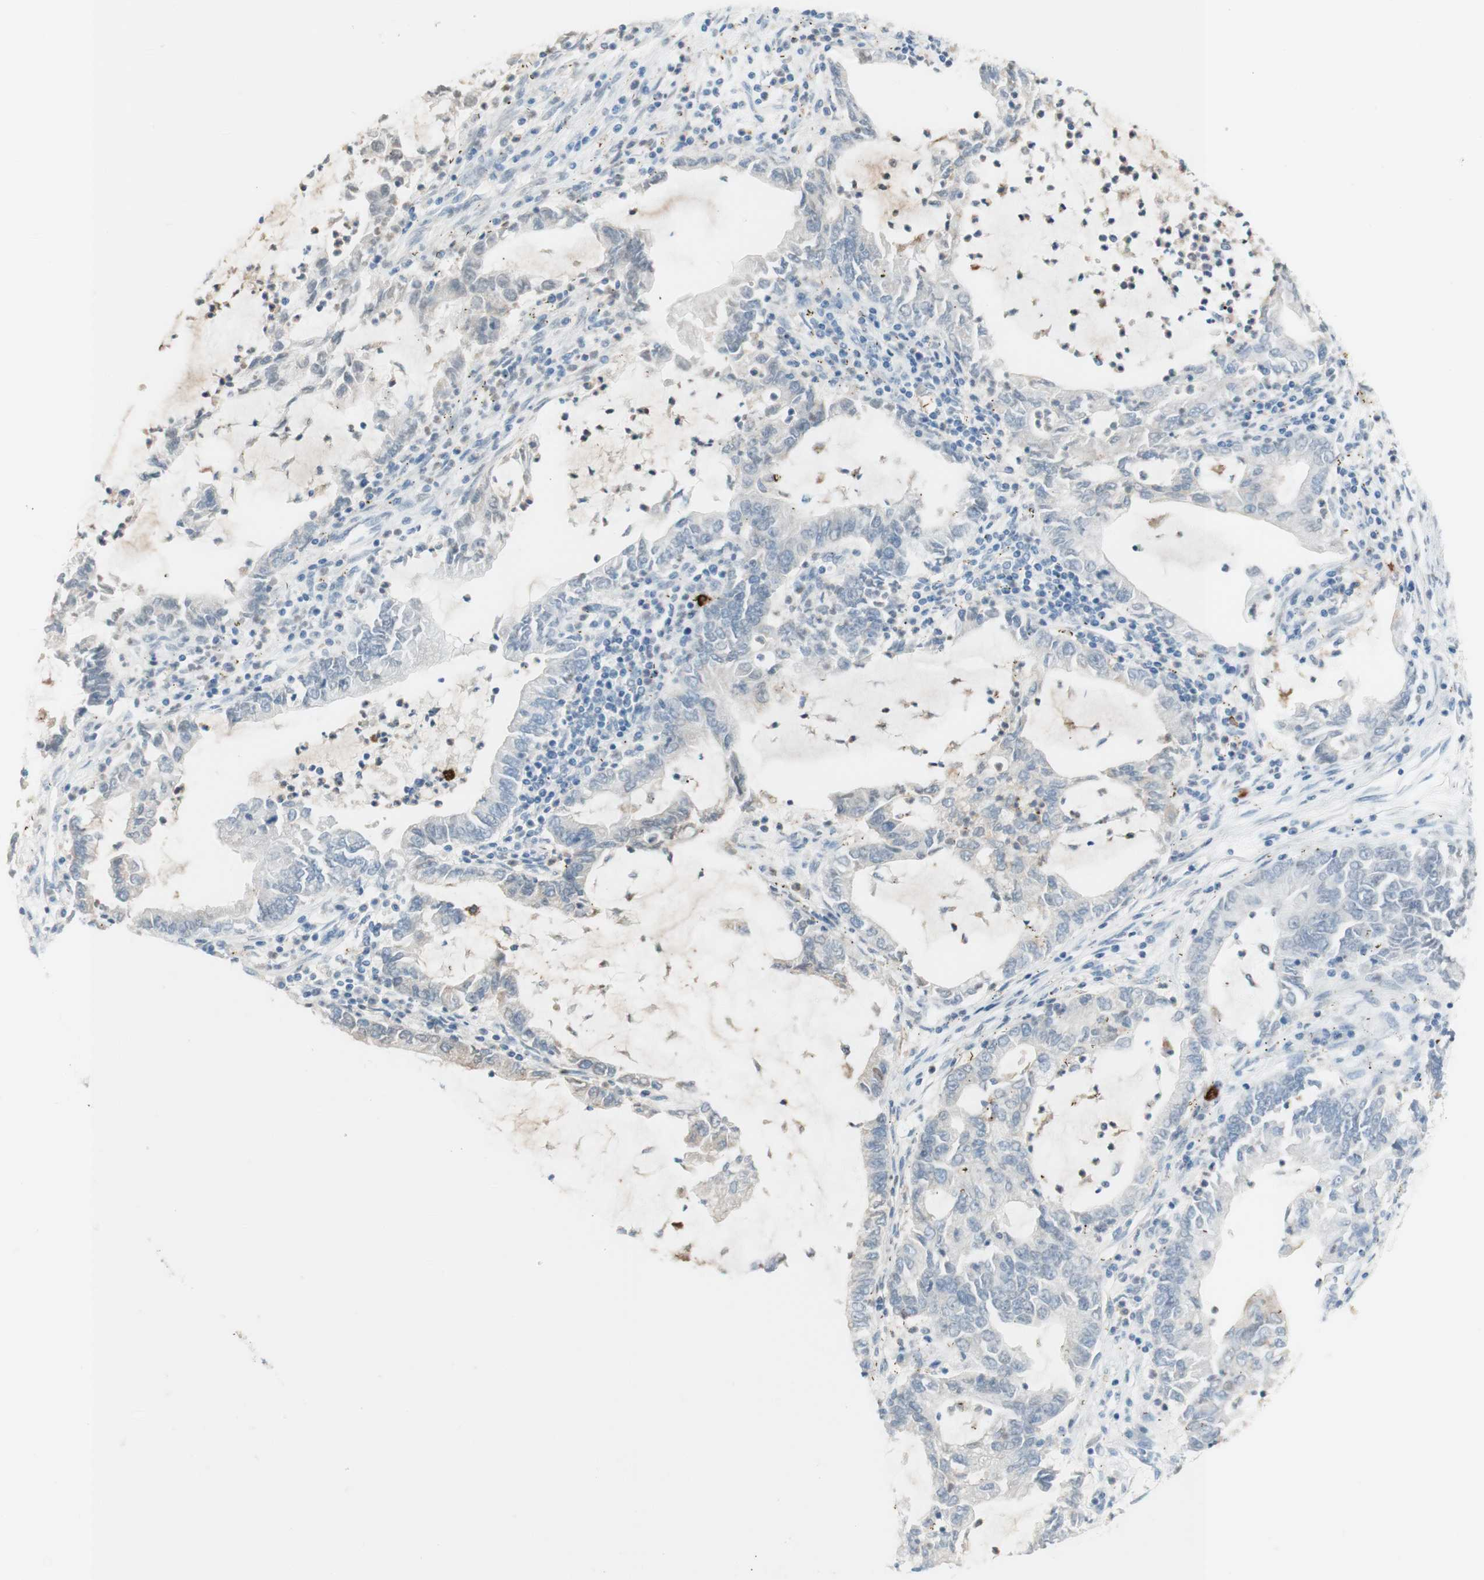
{"staining": {"intensity": "negative", "quantity": "none", "location": "none"}, "tissue": "lung cancer", "cell_type": "Tumor cells", "image_type": "cancer", "snomed": [{"axis": "morphology", "description": "Adenocarcinoma, NOS"}, {"axis": "topography", "description": "Lung"}], "caption": "Lung cancer was stained to show a protein in brown. There is no significant staining in tumor cells. (DAB immunohistochemistry (IHC) with hematoxylin counter stain).", "gene": "CEACAM1", "patient": {"sex": "female", "age": 51}}